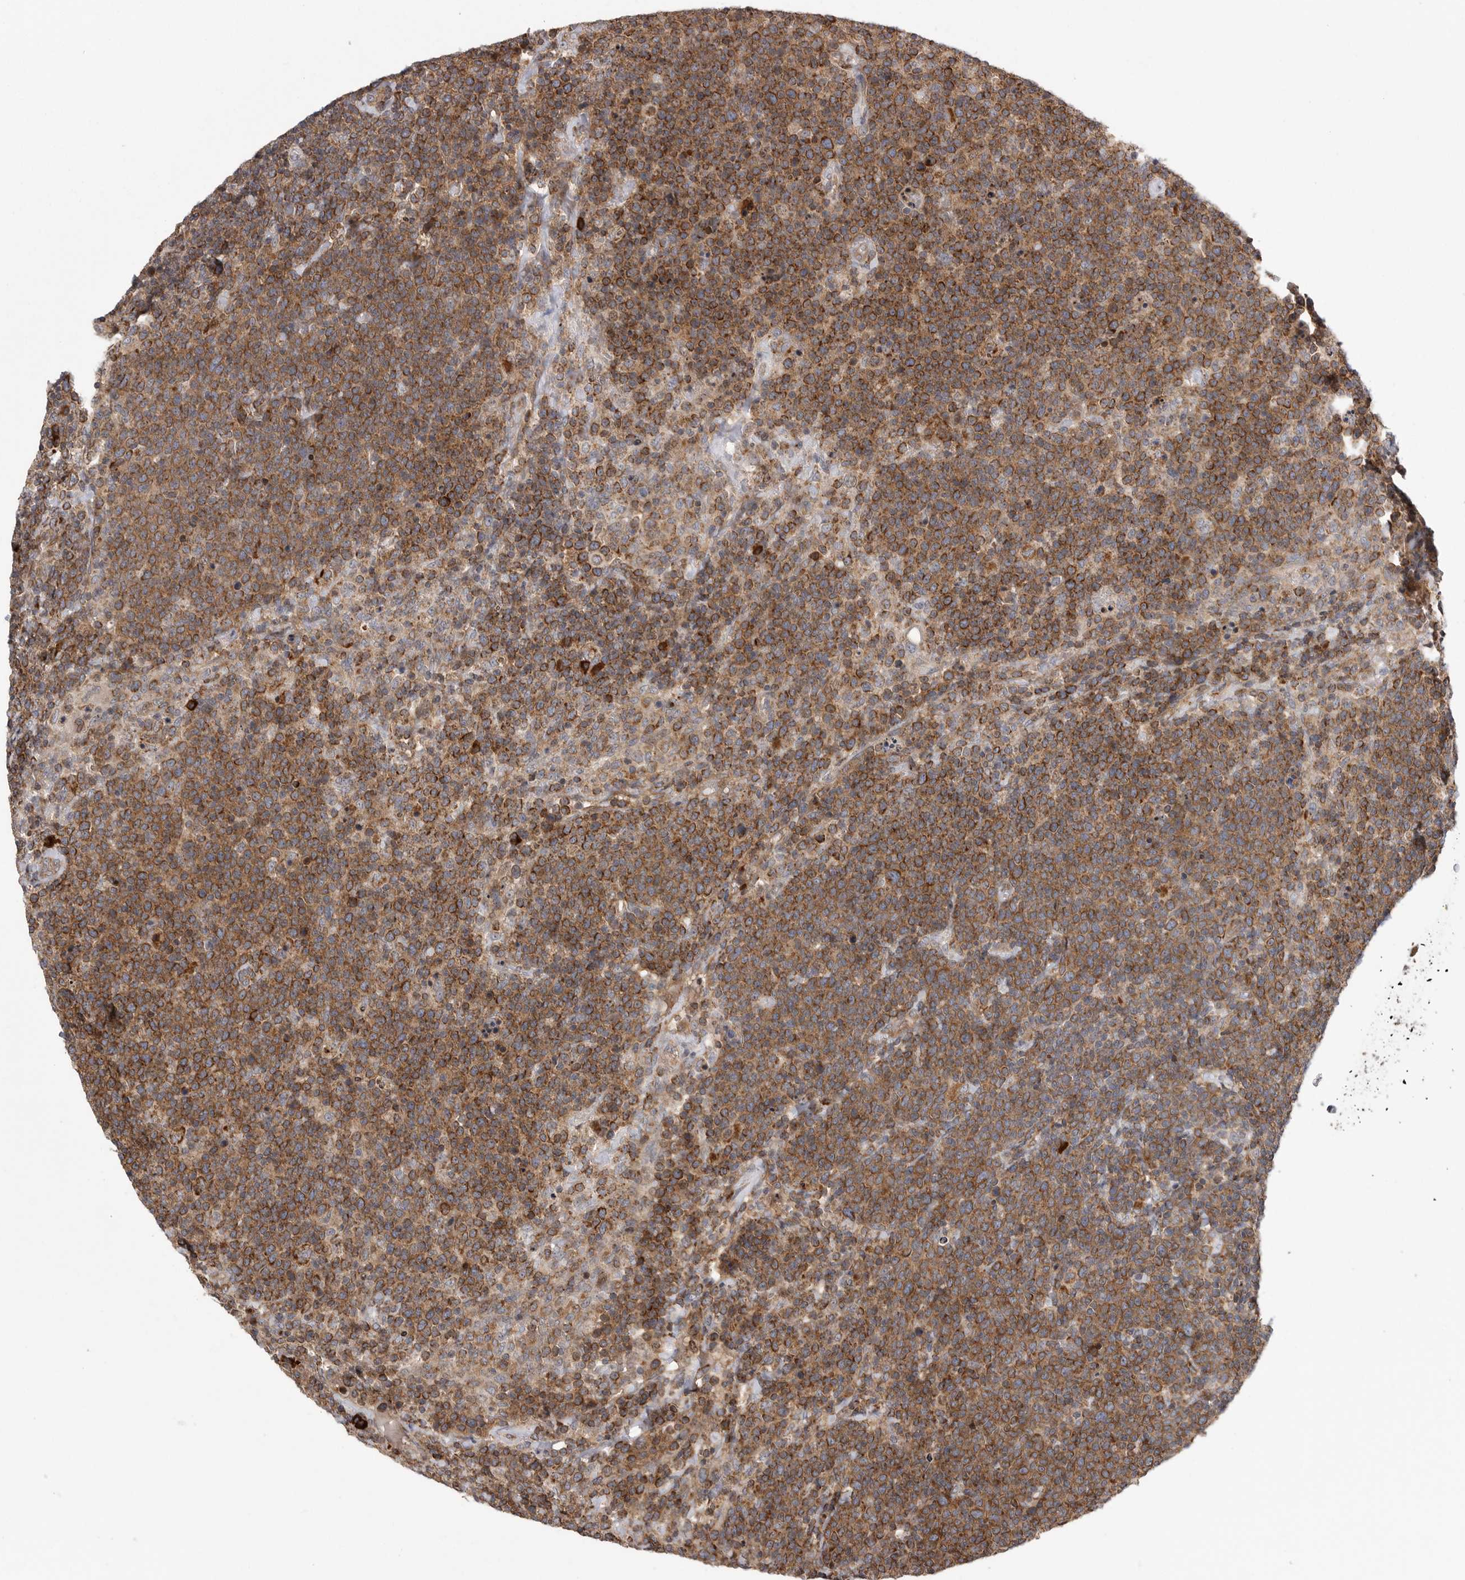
{"staining": {"intensity": "strong", "quantity": ">75%", "location": "cytoplasmic/membranous"}, "tissue": "lymphoma", "cell_type": "Tumor cells", "image_type": "cancer", "snomed": [{"axis": "morphology", "description": "Malignant lymphoma, non-Hodgkin's type, High grade"}, {"axis": "topography", "description": "Lymph node"}], "caption": "An image of lymphoma stained for a protein exhibits strong cytoplasmic/membranous brown staining in tumor cells. (brown staining indicates protein expression, while blue staining denotes nuclei).", "gene": "OXR1", "patient": {"sex": "male", "age": 61}}